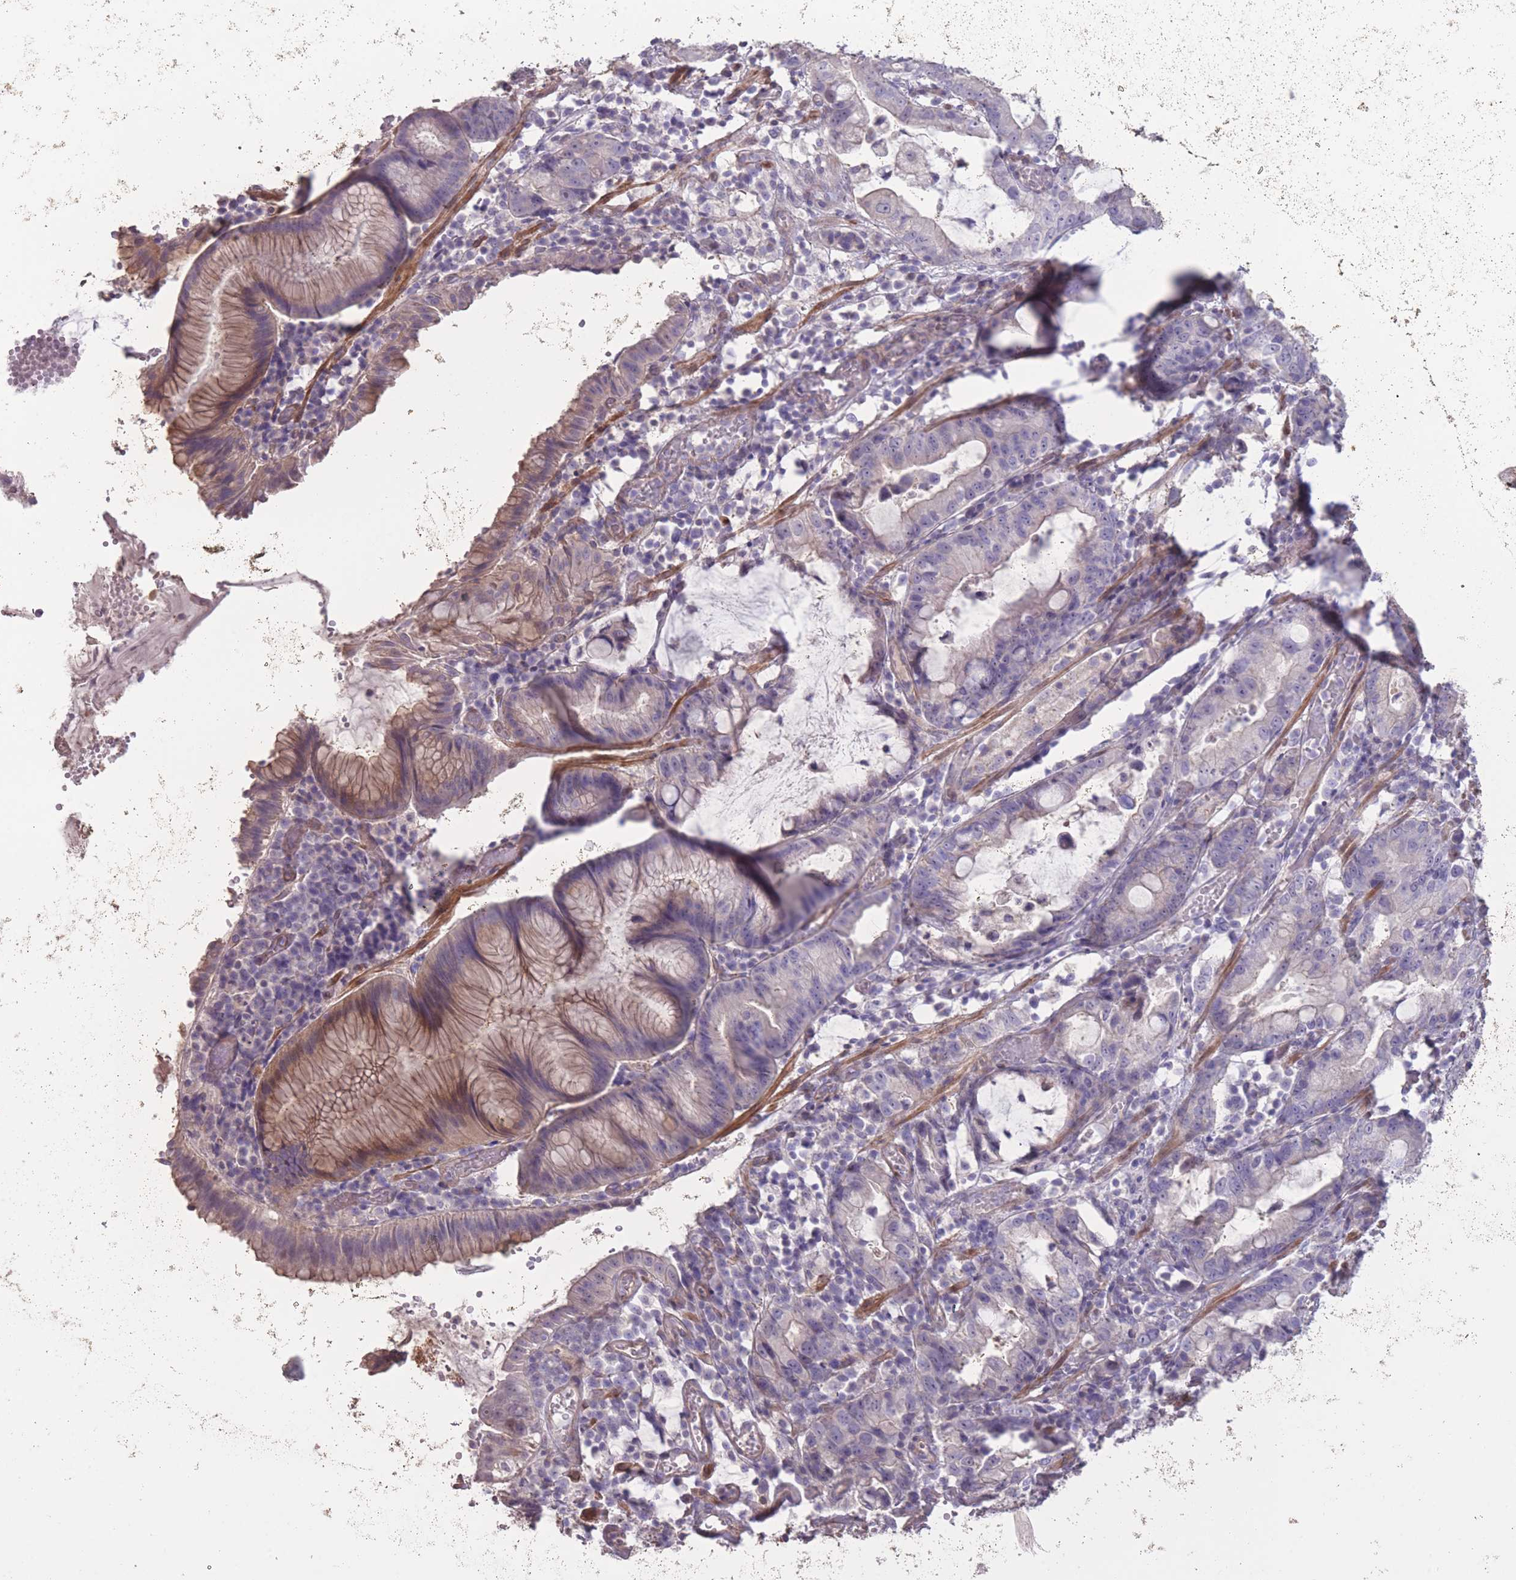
{"staining": {"intensity": "negative", "quantity": "none", "location": "none"}, "tissue": "stomach cancer", "cell_type": "Tumor cells", "image_type": "cancer", "snomed": [{"axis": "morphology", "description": "Adenocarcinoma, NOS"}, {"axis": "topography", "description": "Stomach"}], "caption": "Histopathology image shows no protein expression in tumor cells of stomach cancer tissue.", "gene": "RSPH10B", "patient": {"sex": "male", "age": 55}}